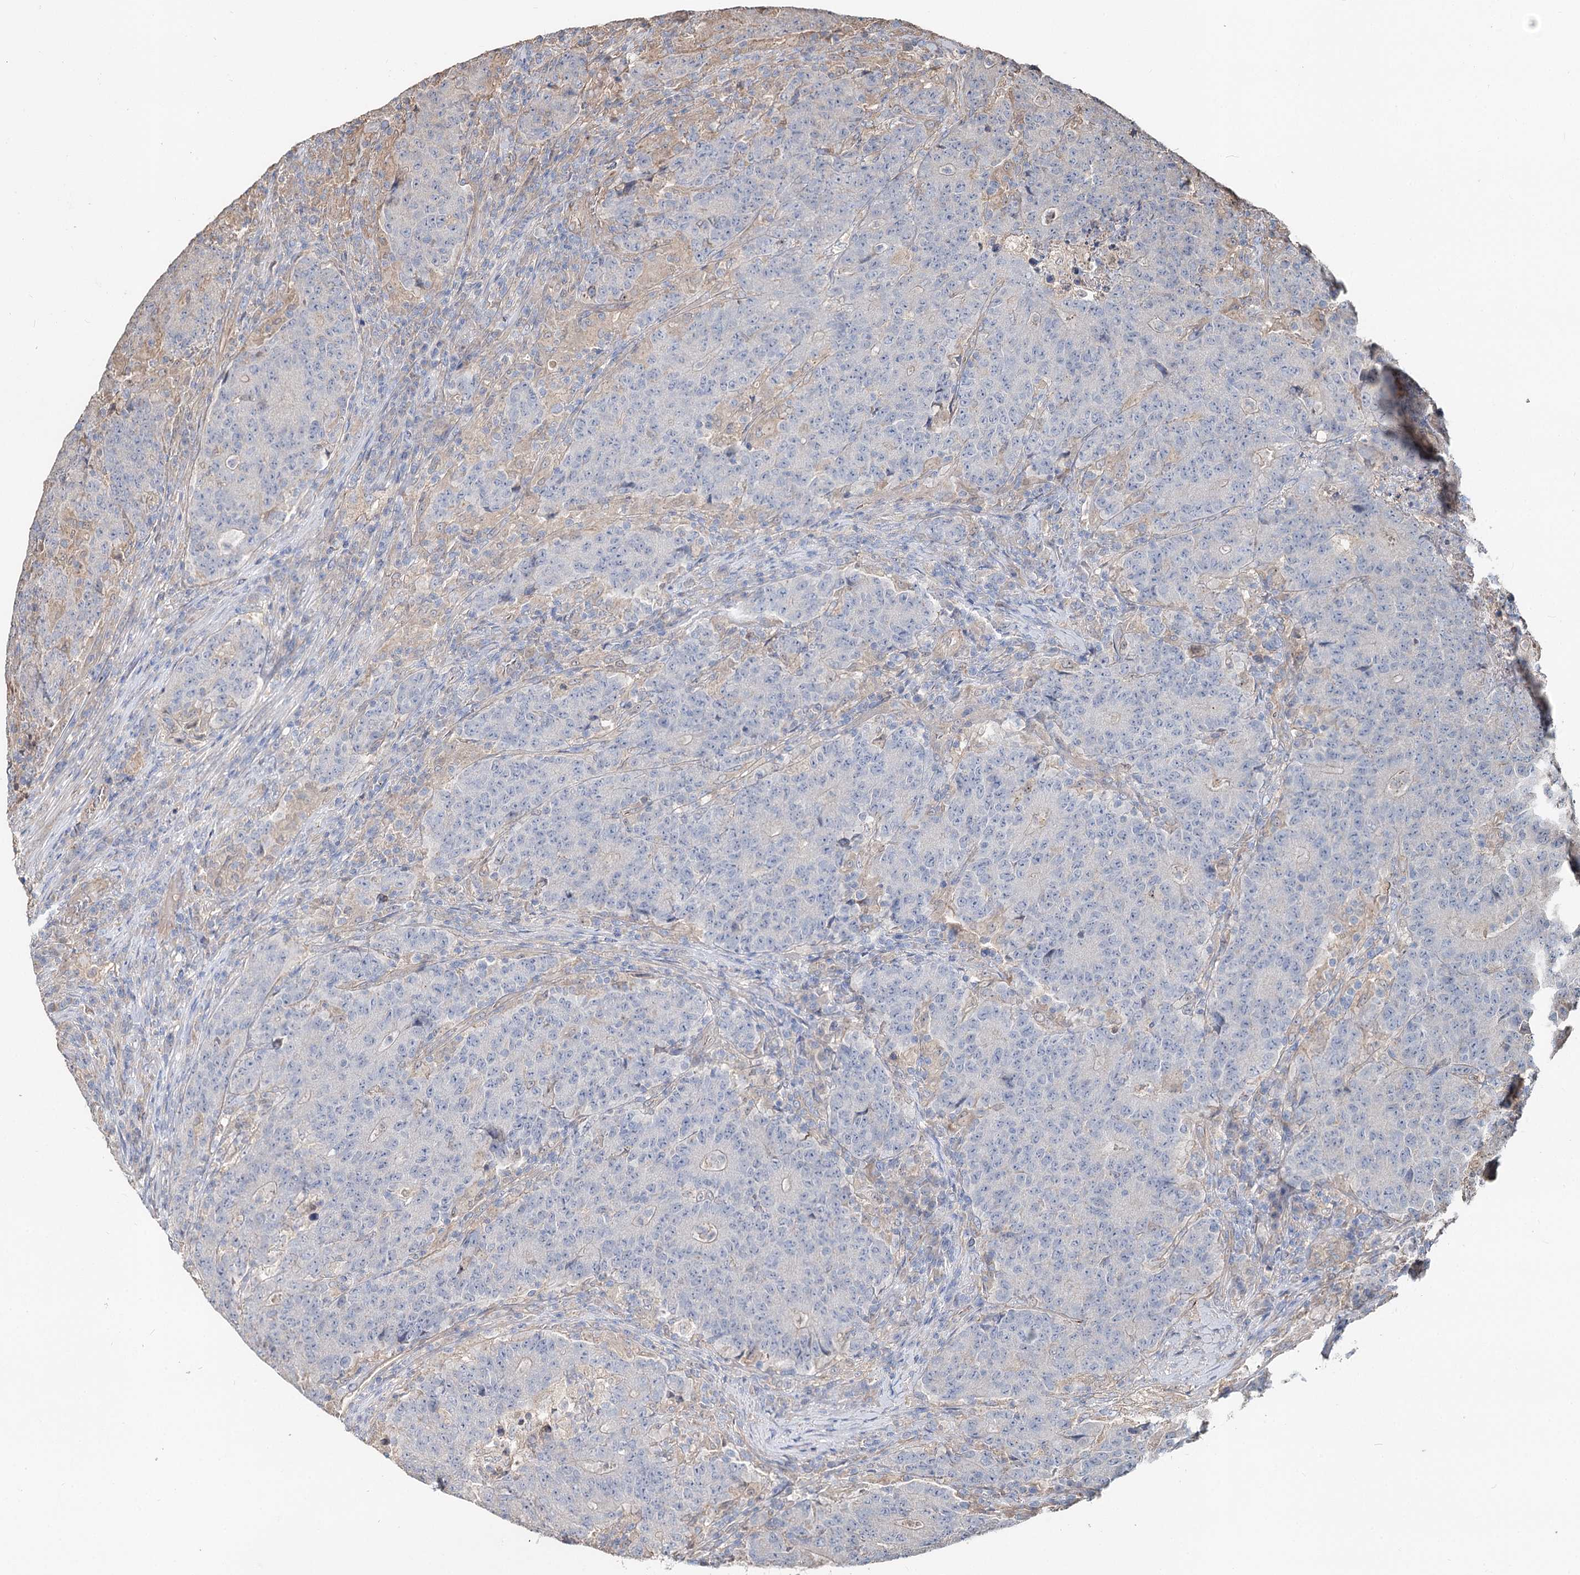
{"staining": {"intensity": "negative", "quantity": "none", "location": "none"}, "tissue": "colorectal cancer", "cell_type": "Tumor cells", "image_type": "cancer", "snomed": [{"axis": "morphology", "description": "Adenocarcinoma, NOS"}, {"axis": "topography", "description": "Colon"}], "caption": "Immunohistochemistry (IHC) image of human colorectal cancer stained for a protein (brown), which shows no positivity in tumor cells.", "gene": "SPART", "patient": {"sex": "female", "age": 75}}